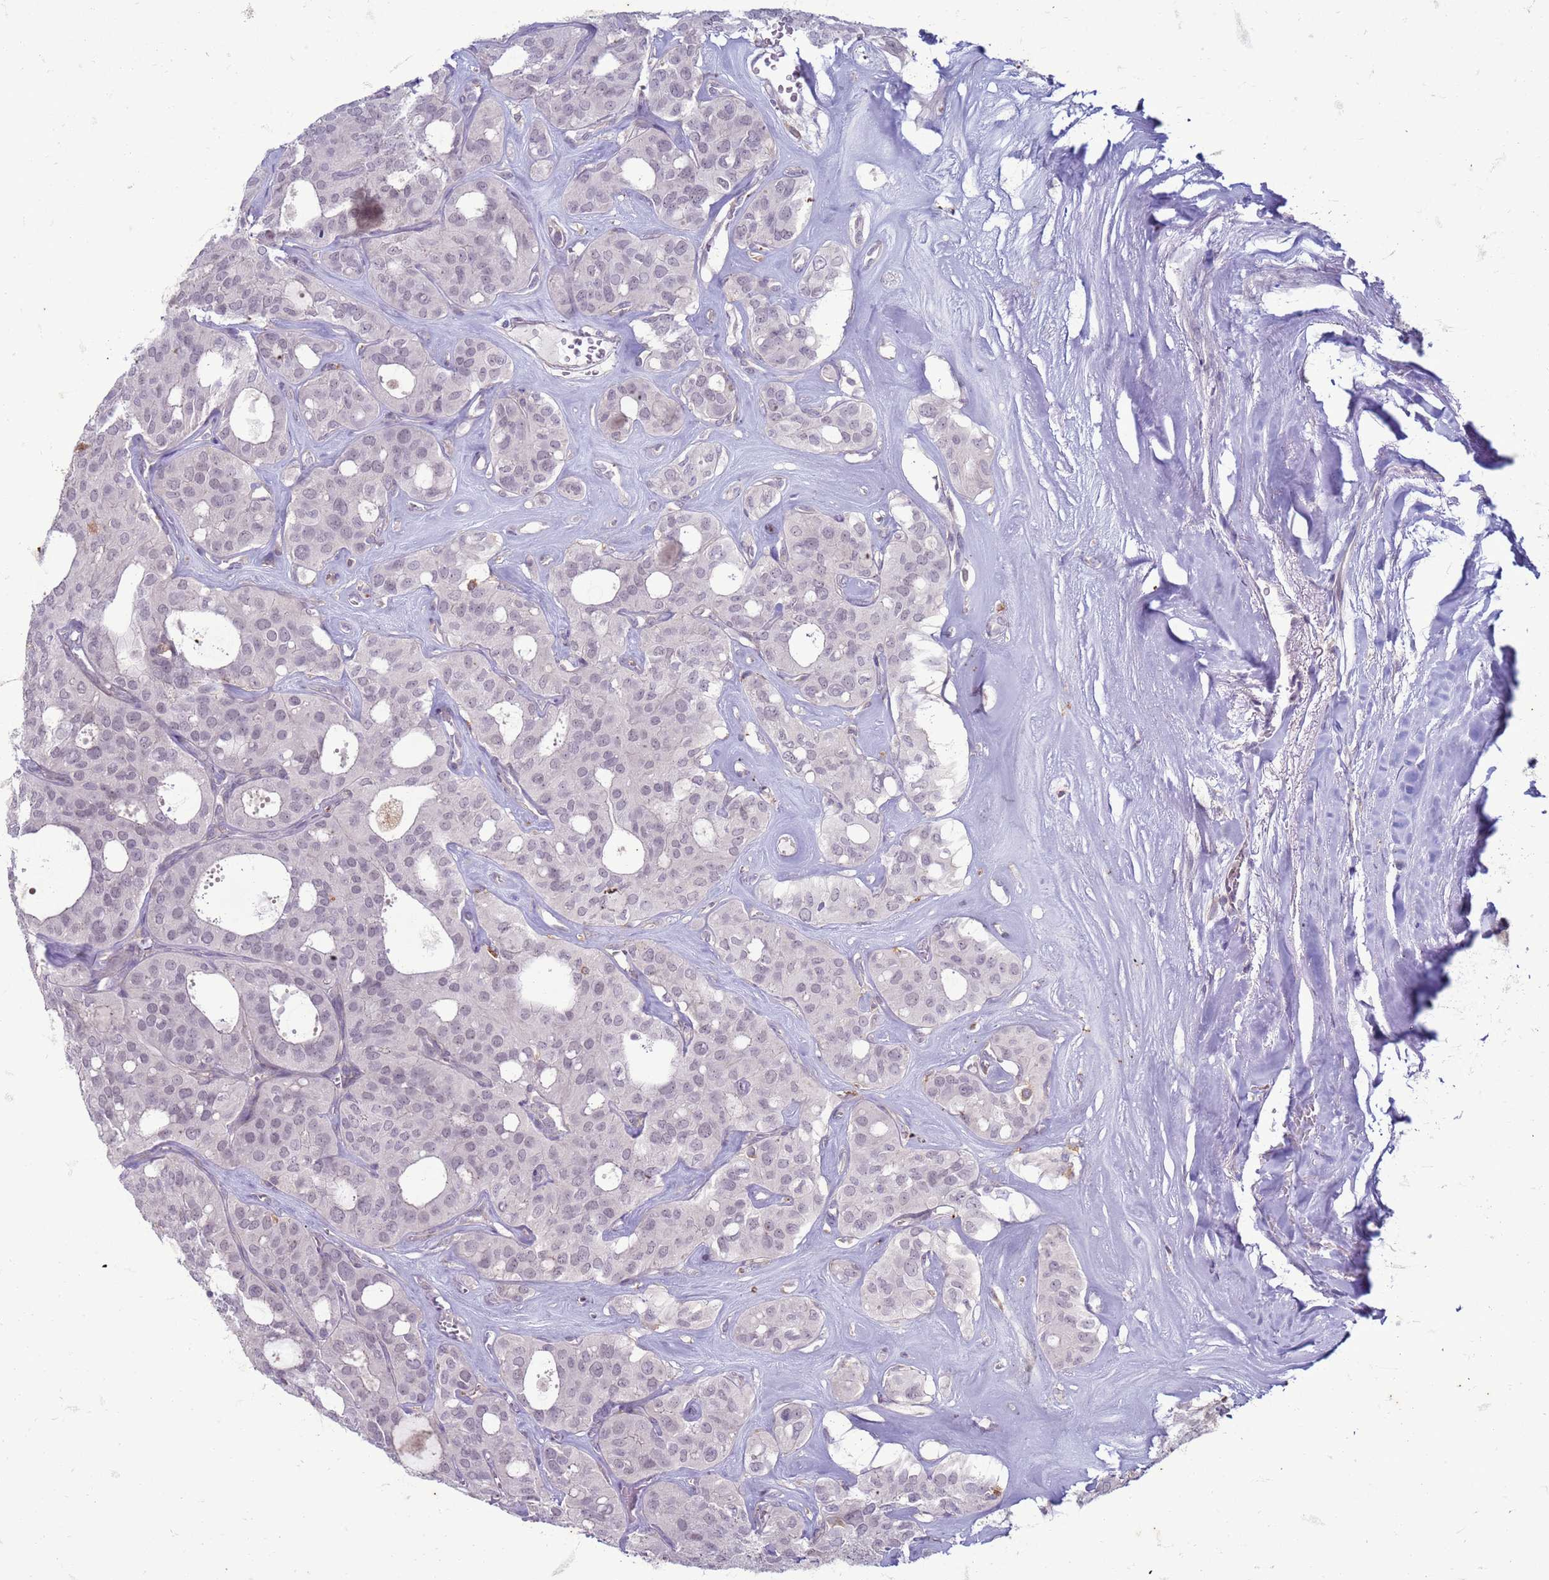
{"staining": {"intensity": "negative", "quantity": "none", "location": "none"}, "tissue": "thyroid cancer", "cell_type": "Tumor cells", "image_type": "cancer", "snomed": [{"axis": "morphology", "description": "Follicular adenoma carcinoma, NOS"}, {"axis": "topography", "description": "Thyroid gland"}], "caption": "The immunohistochemistry photomicrograph has no significant expression in tumor cells of thyroid follicular adenoma carcinoma tissue.", "gene": "SLC15A3", "patient": {"sex": "male", "age": 75}}